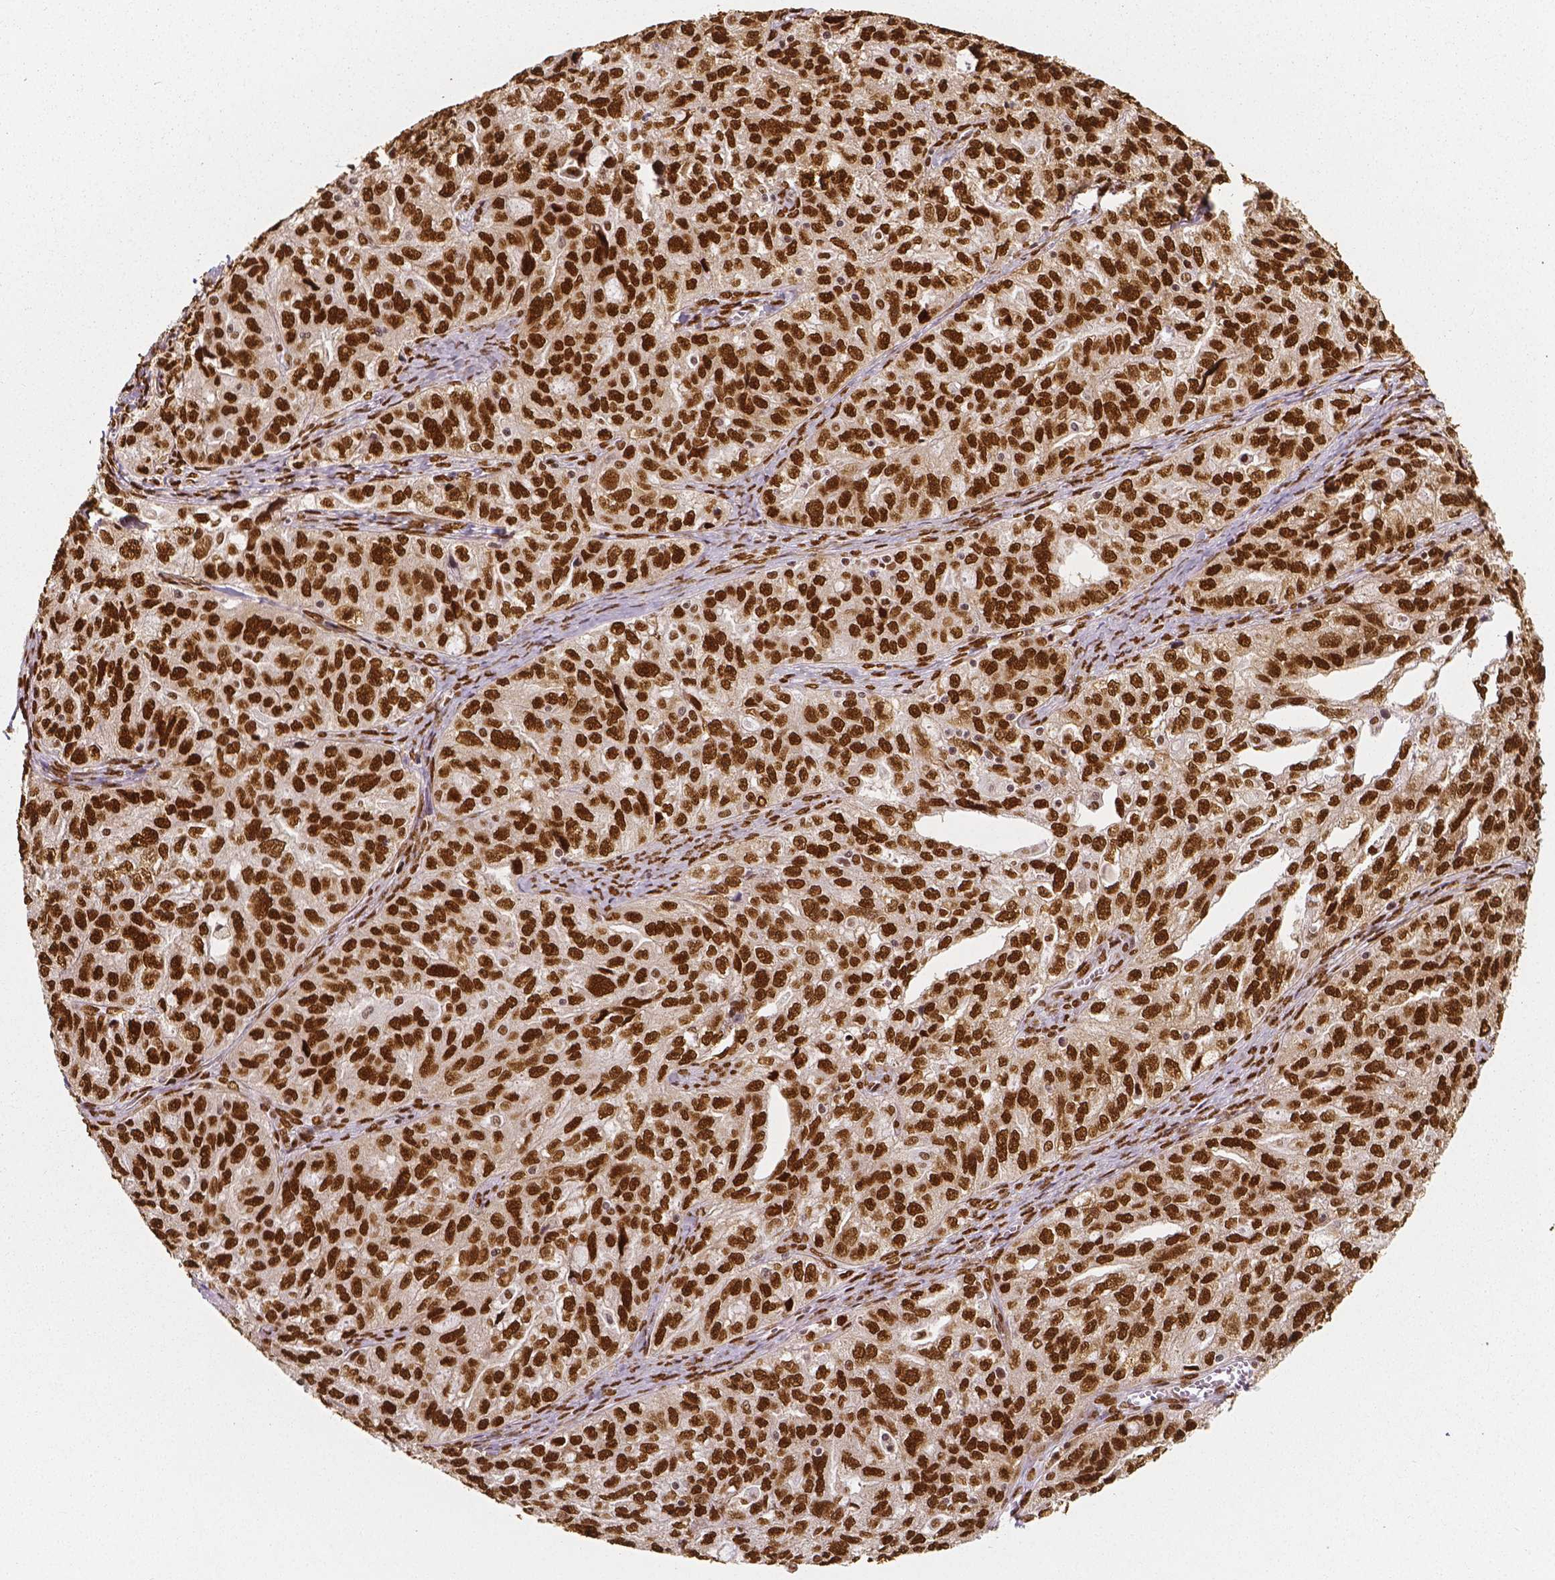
{"staining": {"intensity": "strong", "quantity": ">75%", "location": "nuclear"}, "tissue": "ovarian cancer", "cell_type": "Tumor cells", "image_type": "cancer", "snomed": [{"axis": "morphology", "description": "Cystadenocarcinoma, serous, NOS"}, {"axis": "topography", "description": "Ovary"}], "caption": "A high amount of strong nuclear staining is appreciated in approximately >75% of tumor cells in ovarian serous cystadenocarcinoma tissue.", "gene": "NUCKS1", "patient": {"sex": "female", "age": 51}}